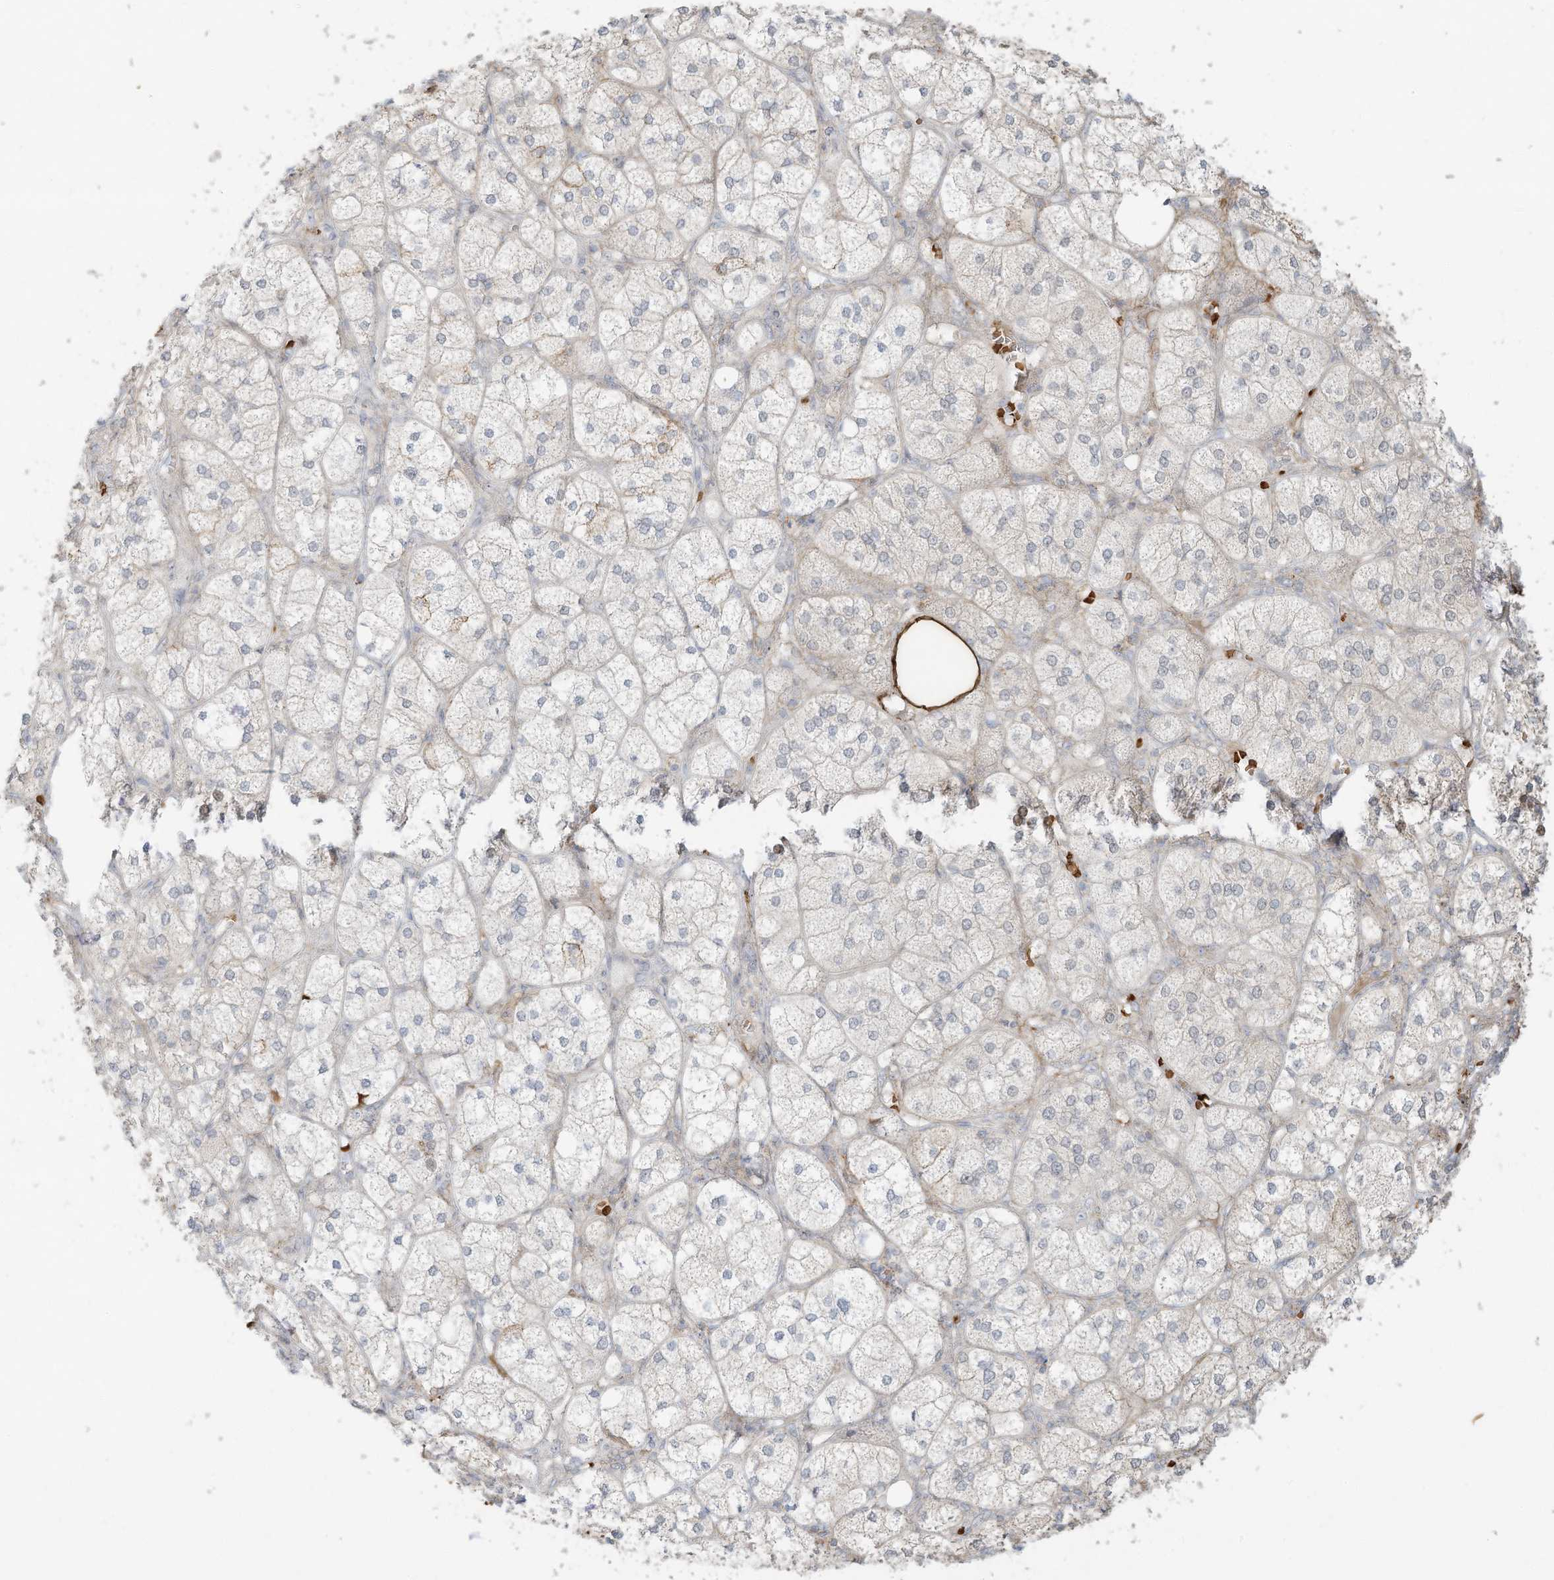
{"staining": {"intensity": "moderate", "quantity": "<25%", "location": "nuclear"}, "tissue": "adrenal gland", "cell_type": "Glandular cells", "image_type": "normal", "snomed": [{"axis": "morphology", "description": "Normal tissue, NOS"}, {"axis": "topography", "description": "Adrenal gland"}], "caption": "Glandular cells demonstrate low levels of moderate nuclear expression in about <25% of cells in normal human adrenal gland.", "gene": "OFD1", "patient": {"sex": "female", "age": 61}}